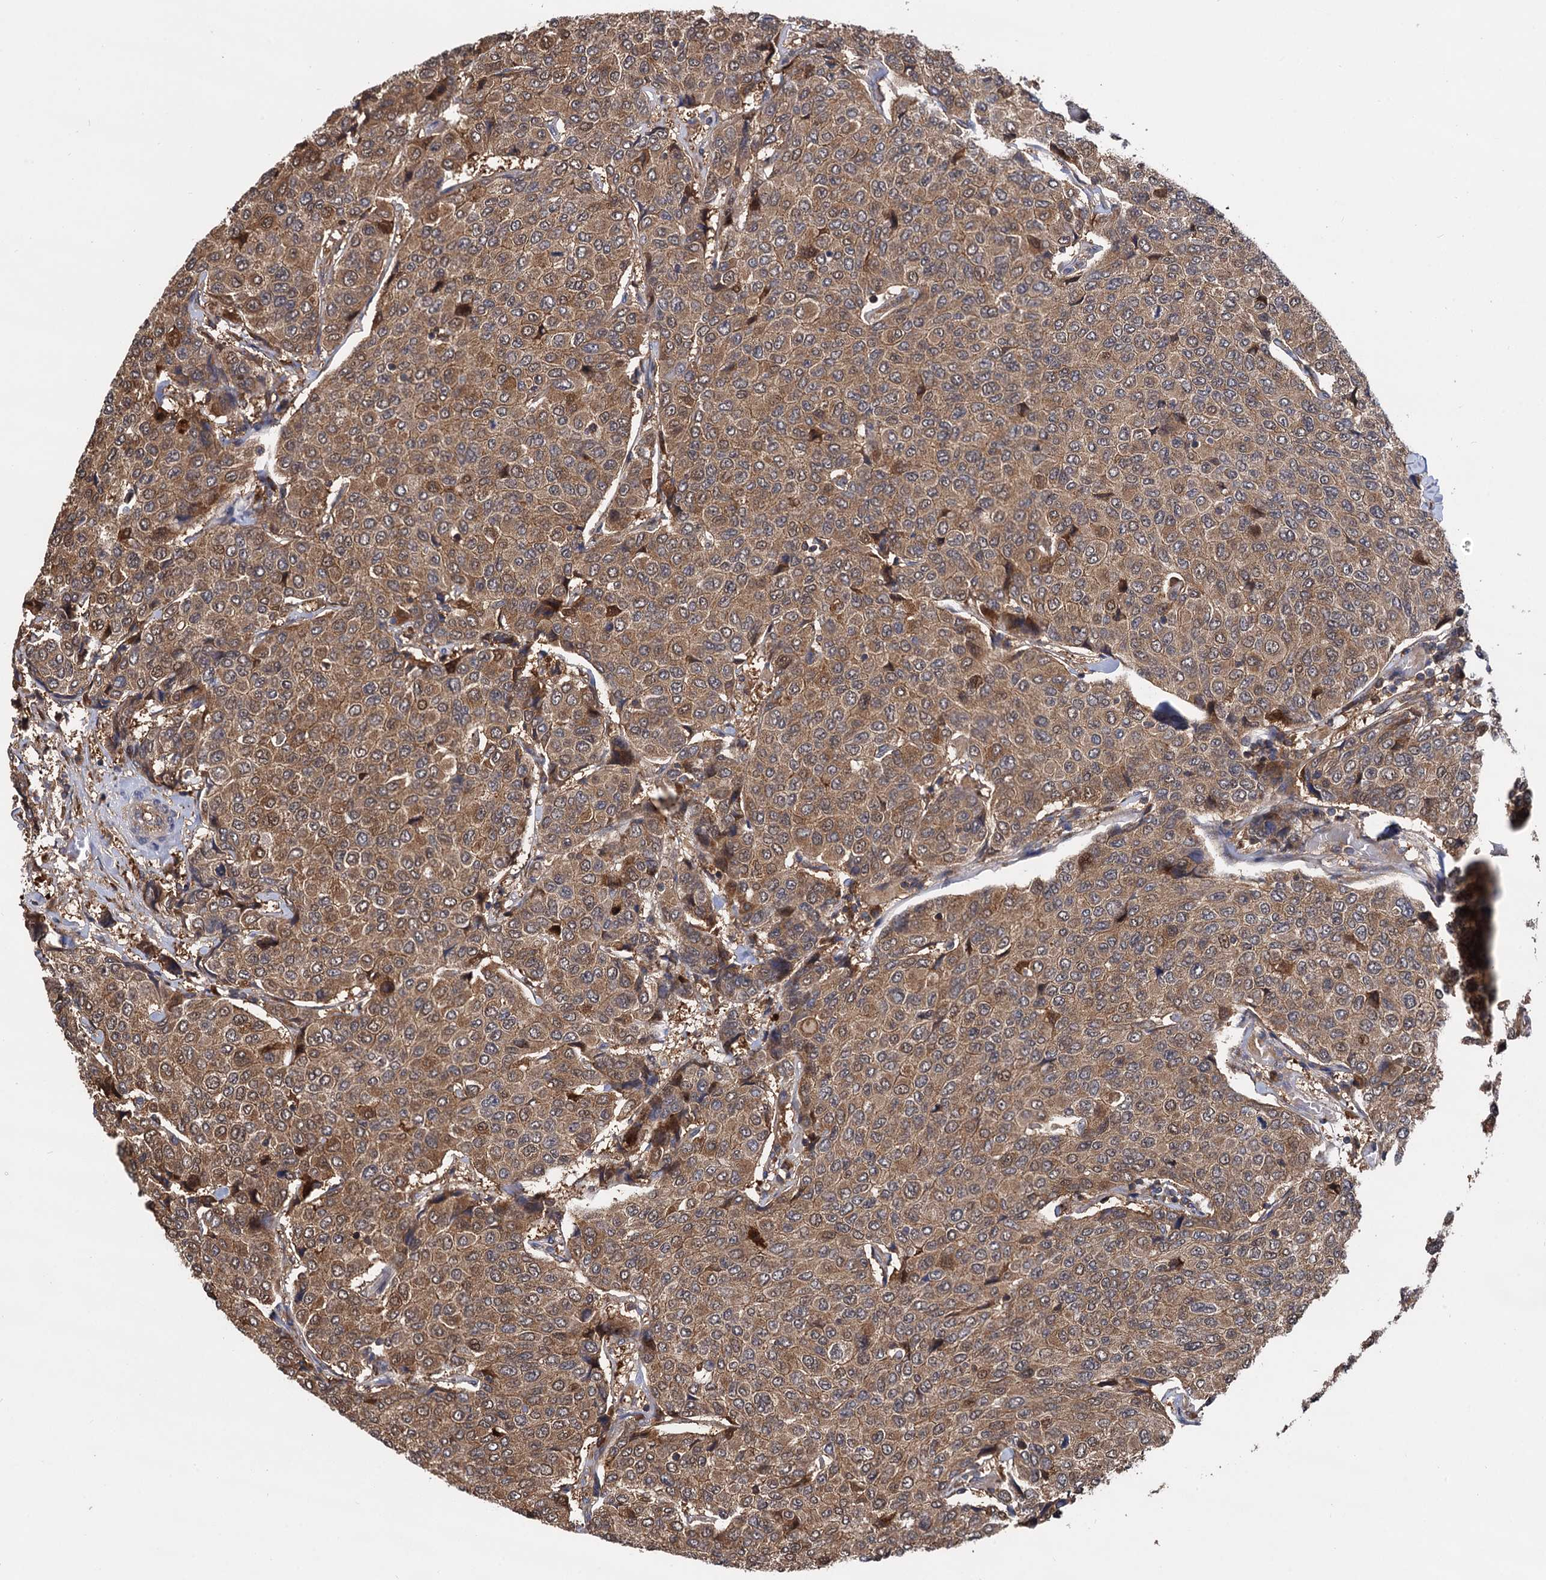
{"staining": {"intensity": "moderate", "quantity": ">75%", "location": "cytoplasmic/membranous"}, "tissue": "breast cancer", "cell_type": "Tumor cells", "image_type": "cancer", "snomed": [{"axis": "morphology", "description": "Duct carcinoma"}, {"axis": "topography", "description": "Breast"}], "caption": "Protein positivity by immunohistochemistry demonstrates moderate cytoplasmic/membranous expression in about >75% of tumor cells in breast infiltrating ductal carcinoma.", "gene": "SELENOP", "patient": {"sex": "female", "age": 55}}